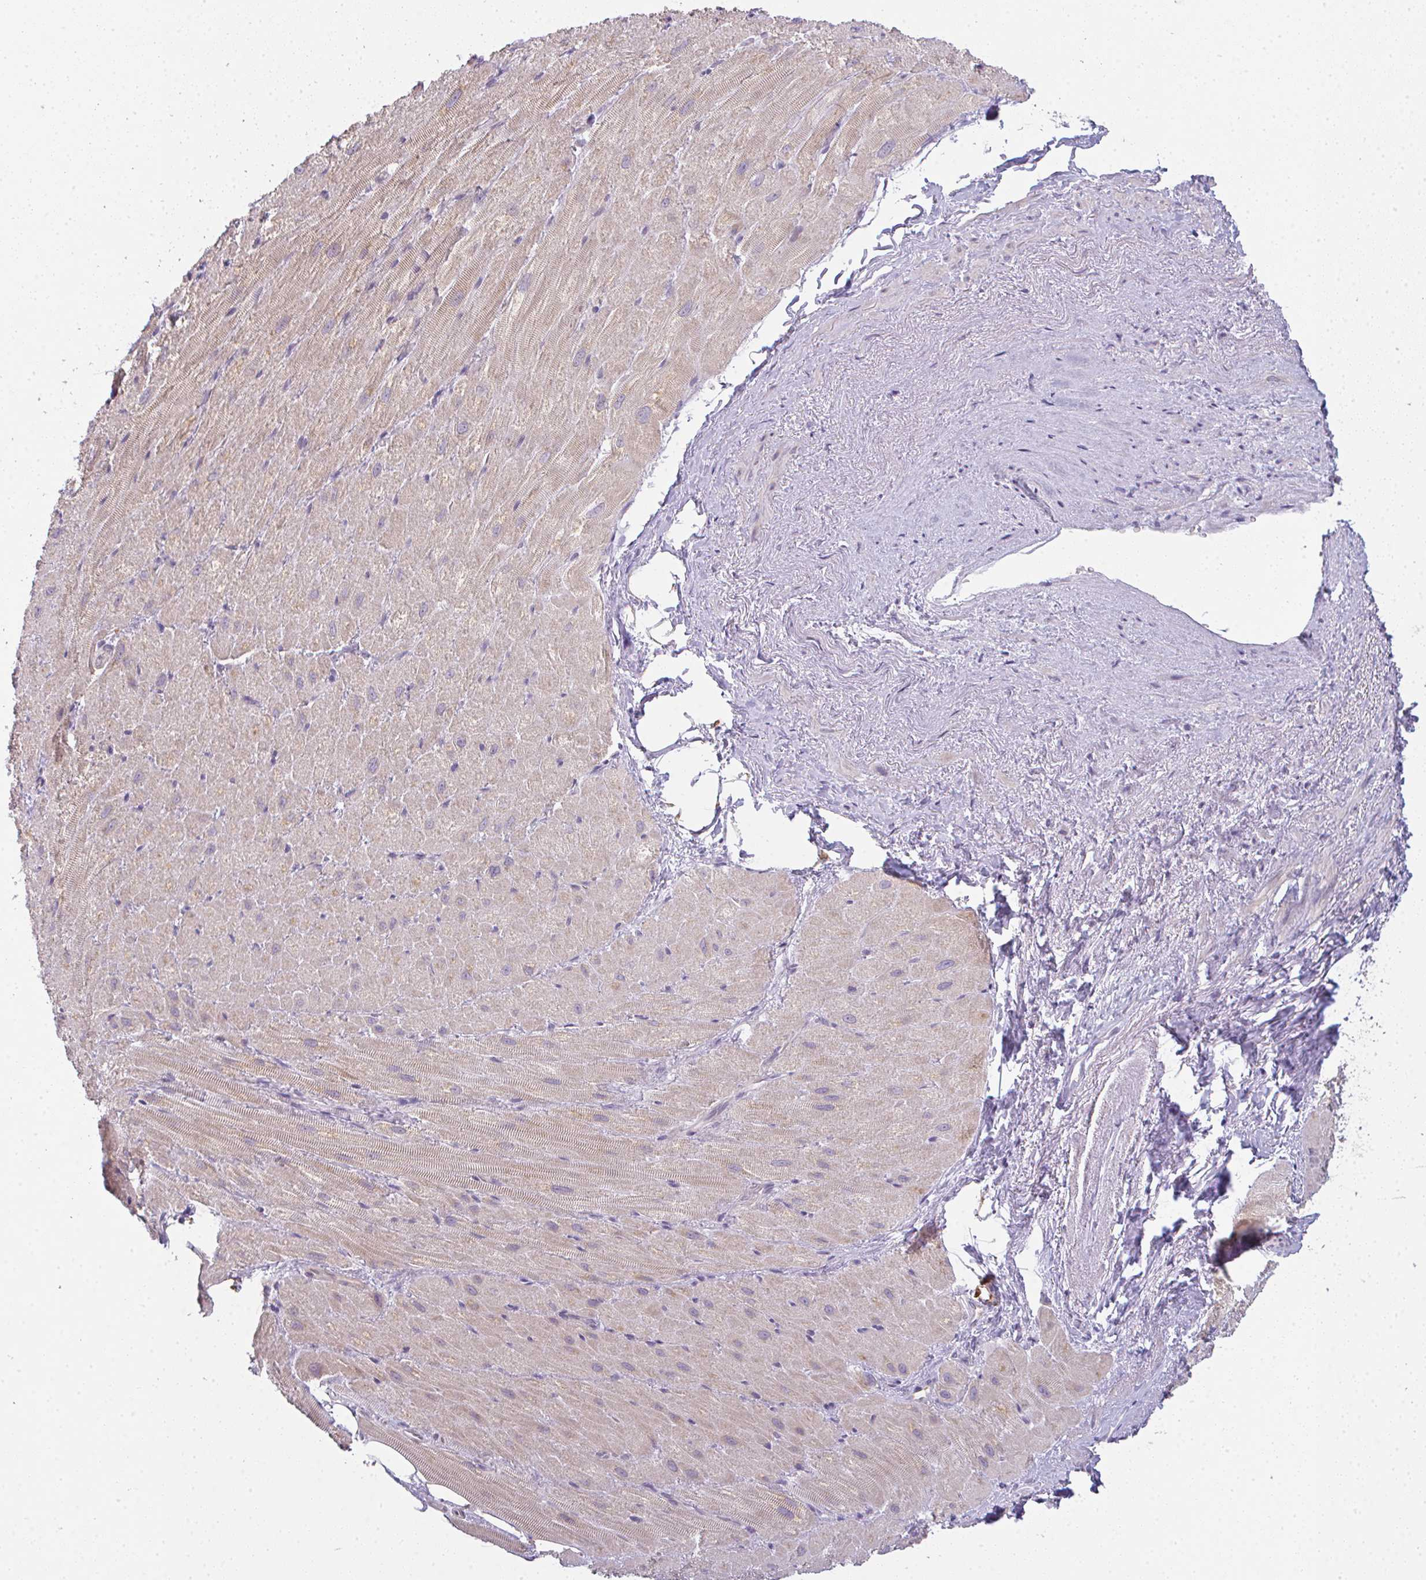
{"staining": {"intensity": "weak", "quantity": ">75%", "location": "cytoplasmic/membranous"}, "tissue": "heart muscle", "cell_type": "Cardiomyocytes", "image_type": "normal", "snomed": [{"axis": "morphology", "description": "Normal tissue, NOS"}, {"axis": "topography", "description": "Heart"}], "caption": "Immunohistochemical staining of unremarkable human heart muscle exhibits weak cytoplasmic/membranous protein positivity in about >75% of cardiomyocytes. The protein of interest is stained brown, and the nuclei are stained in blue (DAB IHC with brightfield microscopy, high magnification).", "gene": "CSE1L", "patient": {"sex": "male", "age": 62}}